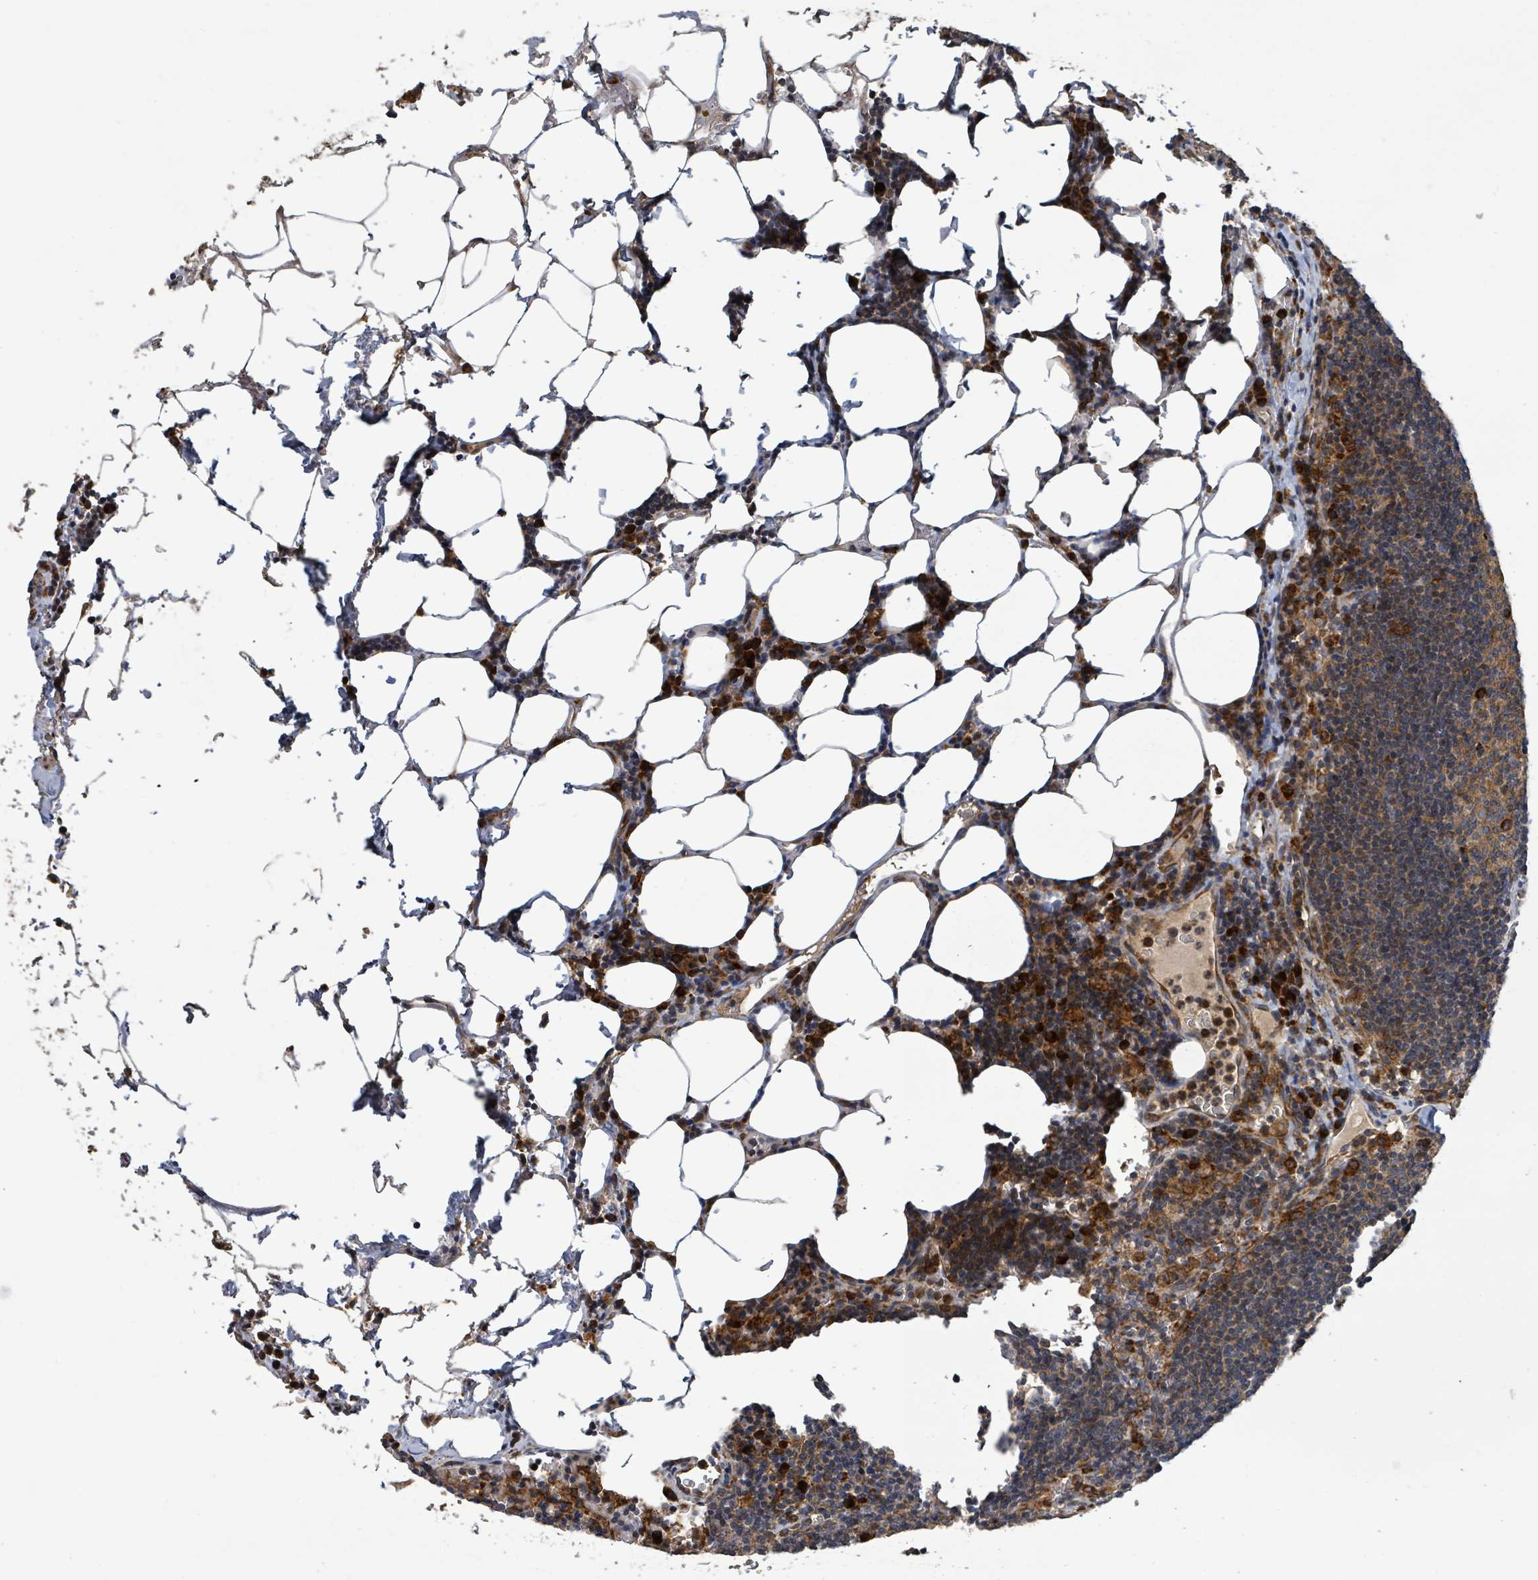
{"staining": {"intensity": "moderate", "quantity": ">75%", "location": "cytoplasmic/membranous"}, "tissue": "lymph node", "cell_type": "Germinal center cells", "image_type": "normal", "snomed": [{"axis": "morphology", "description": "Normal tissue, NOS"}, {"axis": "topography", "description": "Lymph node"}], "caption": "A high-resolution photomicrograph shows immunohistochemistry (IHC) staining of benign lymph node, which reveals moderate cytoplasmic/membranous staining in approximately >75% of germinal center cells.", "gene": "STARD4", "patient": {"sex": "male", "age": 62}}